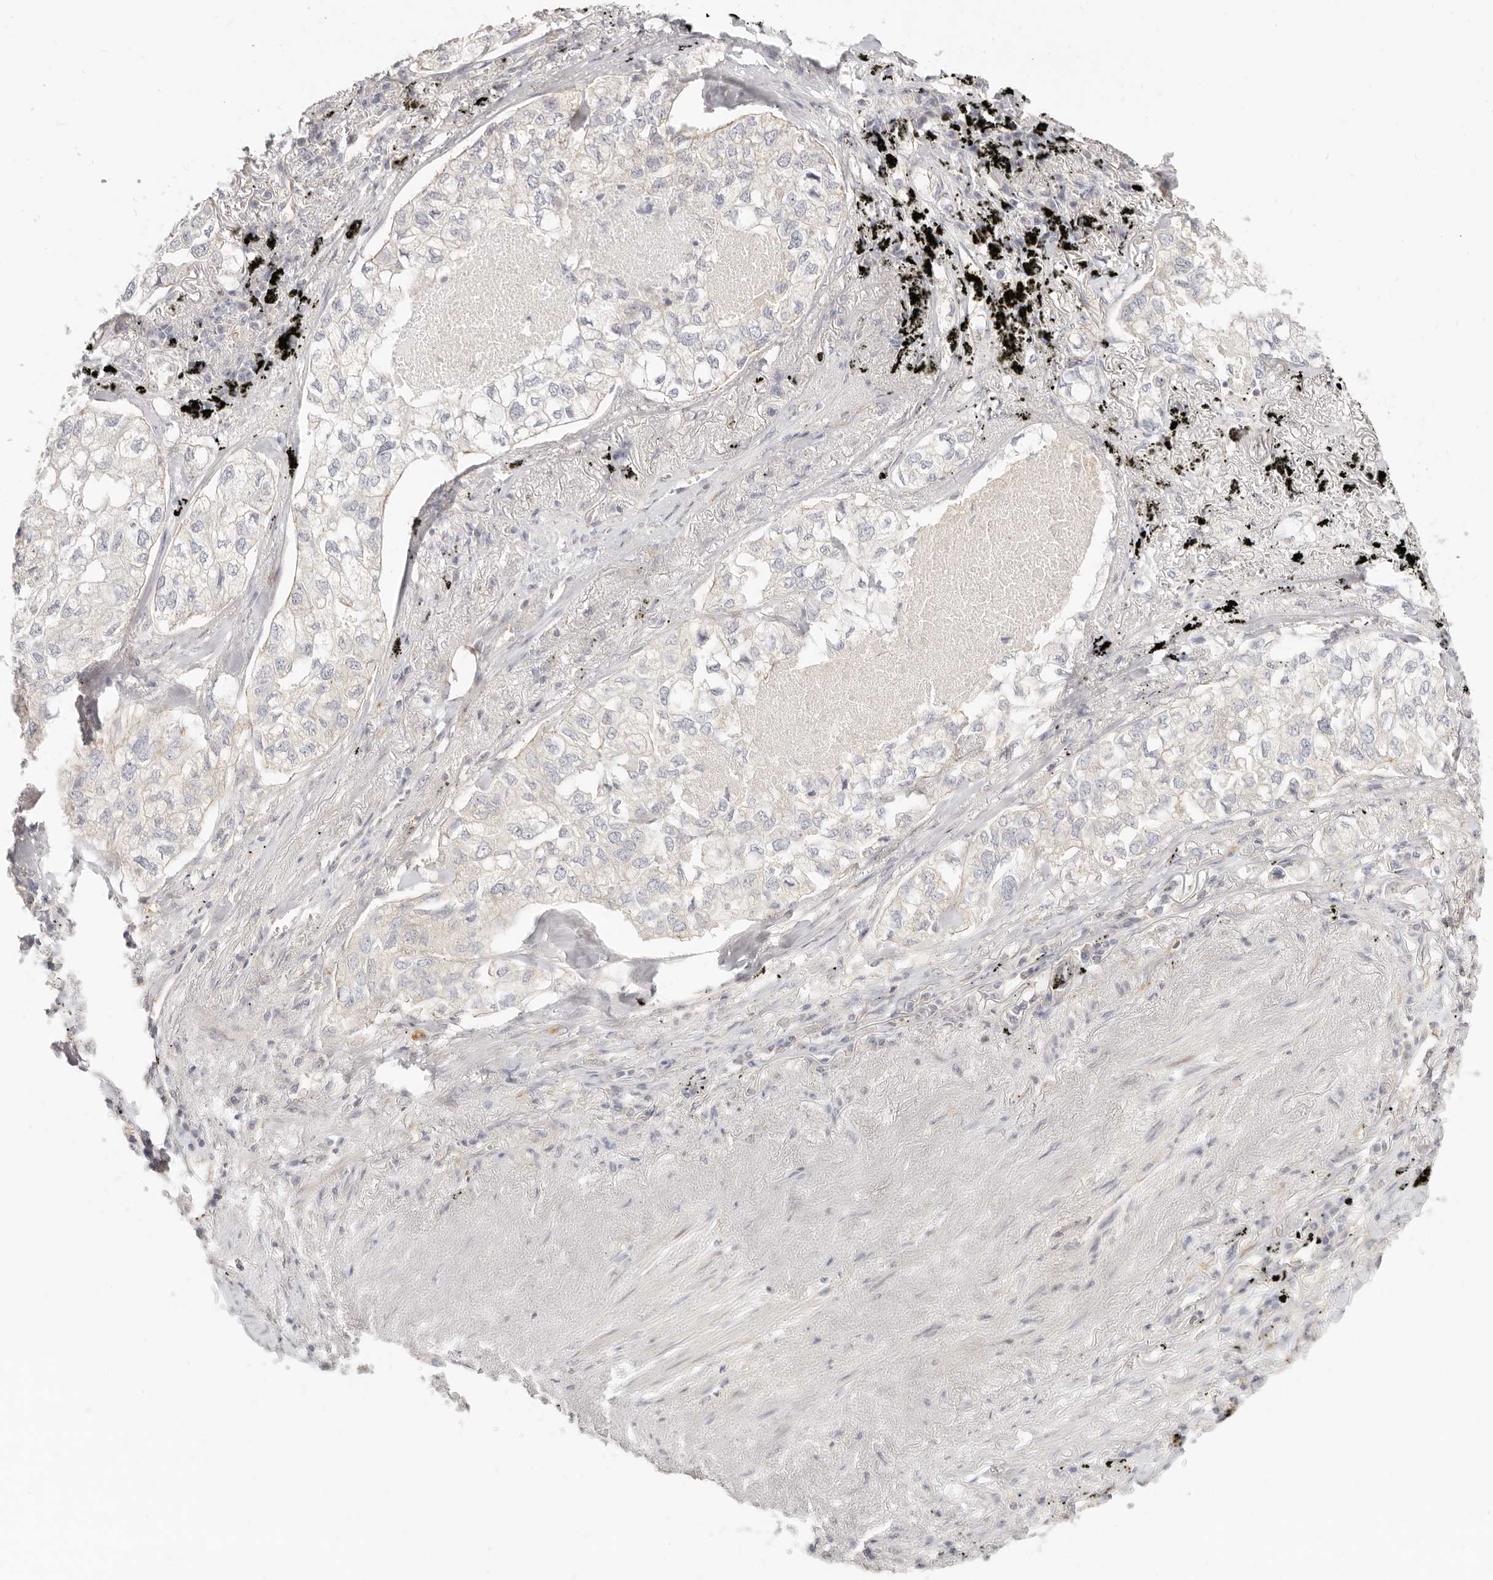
{"staining": {"intensity": "negative", "quantity": "none", "location": "none"}, "tissue": "lung cancer", "cell_type": "Tumor cells", "image_type": "cancer", "snomed": [{"axis": "morphology", "description": "Adenocarcinoma, NOS"}, {"axis": "topography", "description": "Lung"}], "caption": "Tumor cells are negative for brown protein staining in lung cancer. The staining is performed using DAB brown chromogen with nuclei counter-stained in using hematoxylin.", "gene": "LTB4R2", "patient": {"sex": "male", "age": 65}}